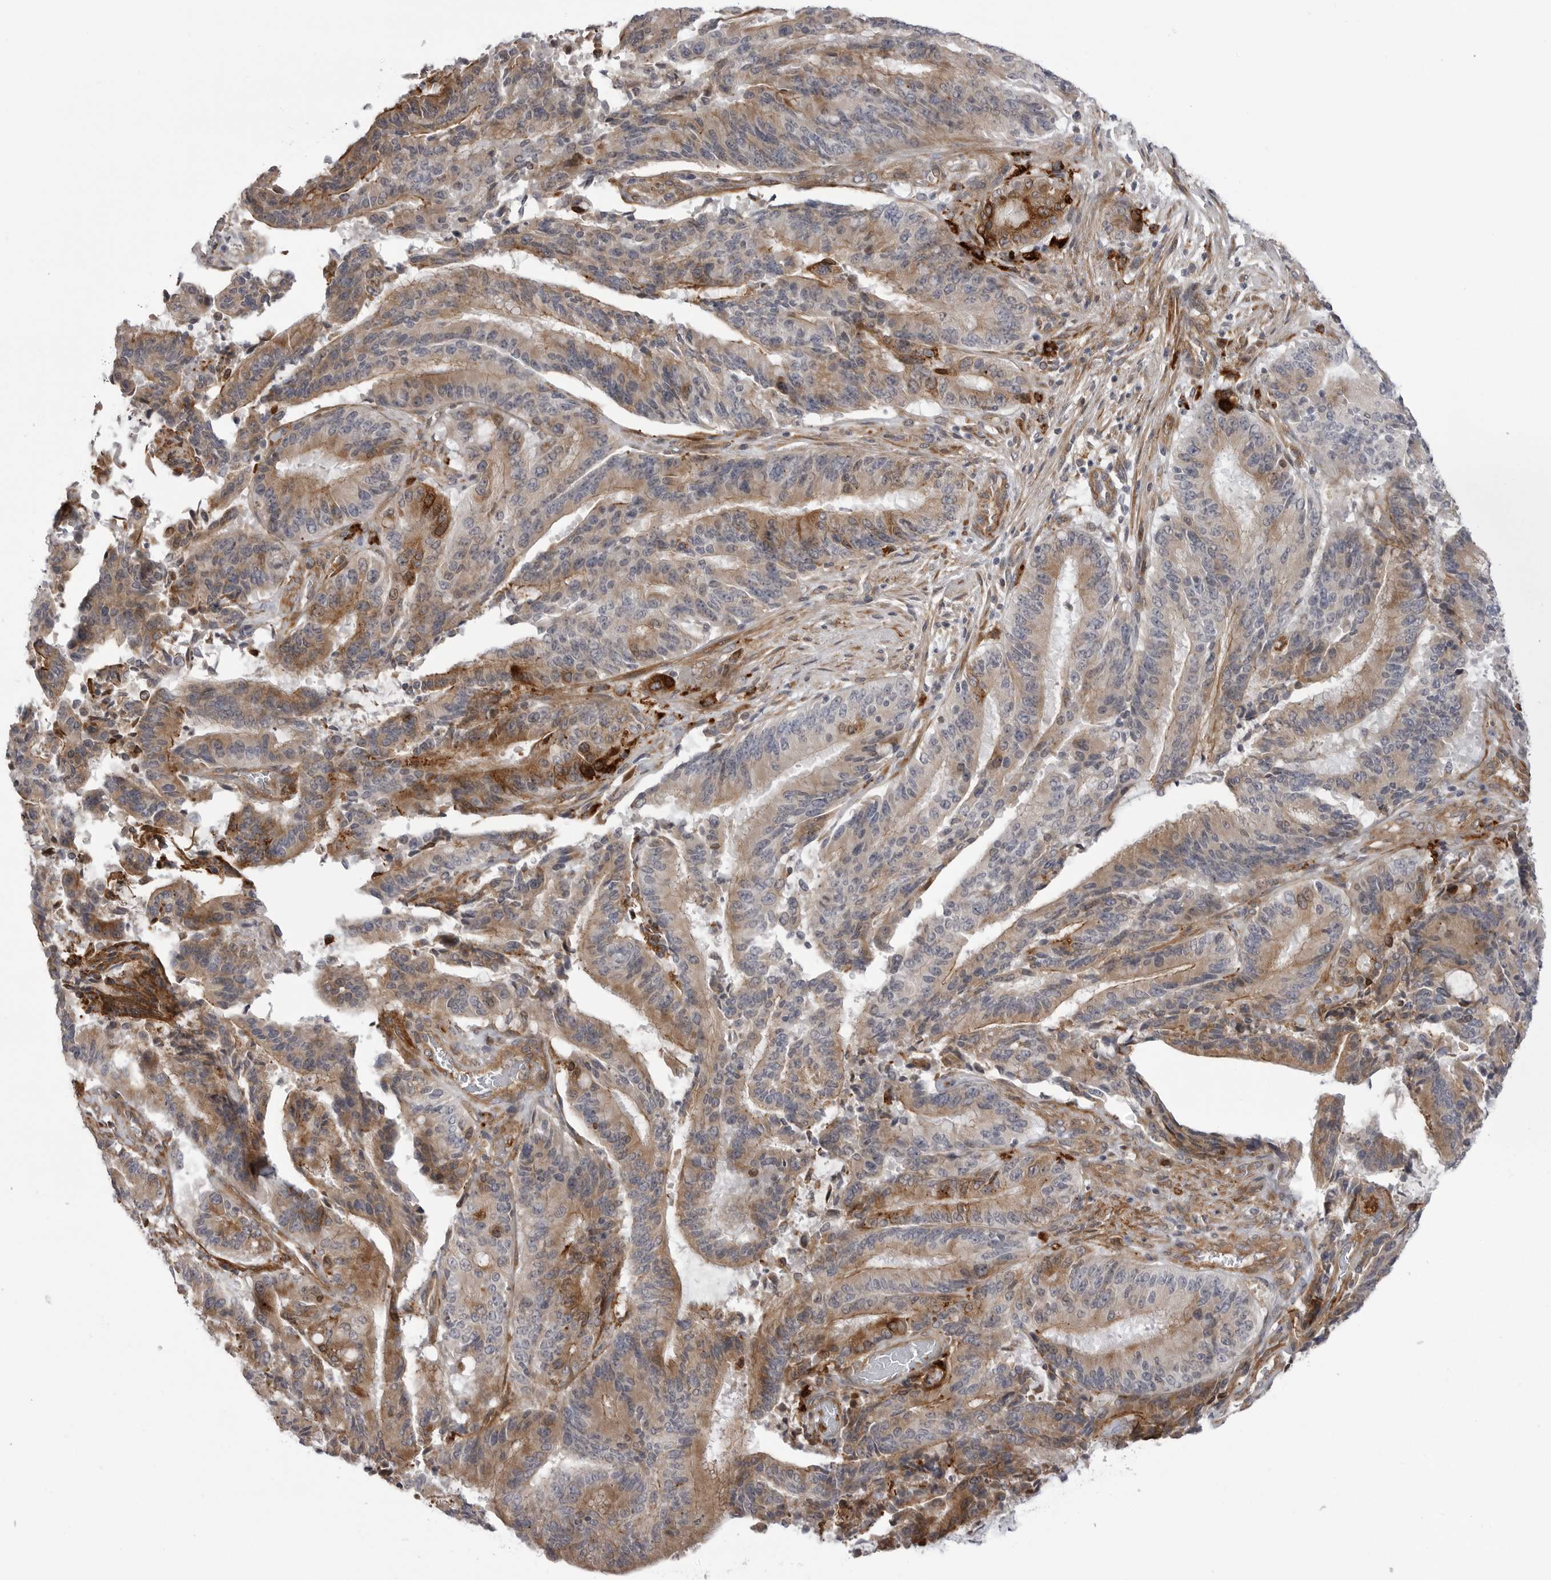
{"staining": {"intensity": "moderate", "quantity": ">75%", "location": "cytoplasmic/membranous"}, "tissue": "liver cancer", "cell_type": "Tumor cells", "image_type": "cancer", "snomed": [{"axis": "morphology", "description": "Normal tissue, NOS"}, {"axis": "morphology", "description": "Cholangiocarcinoma"}, {"axis": "topography", "description": "Liver"}, {"axis": "topography", "description": "Peripheral nerve tissue"}], "caption": "Brown immunohistochemical staining in human liver cancer demonstrates moderate cytoplasmic/membranous expression in about >75% of tumor cells.", "gene": "SCP2", "patient": {"sex": "female", "age": 73}}